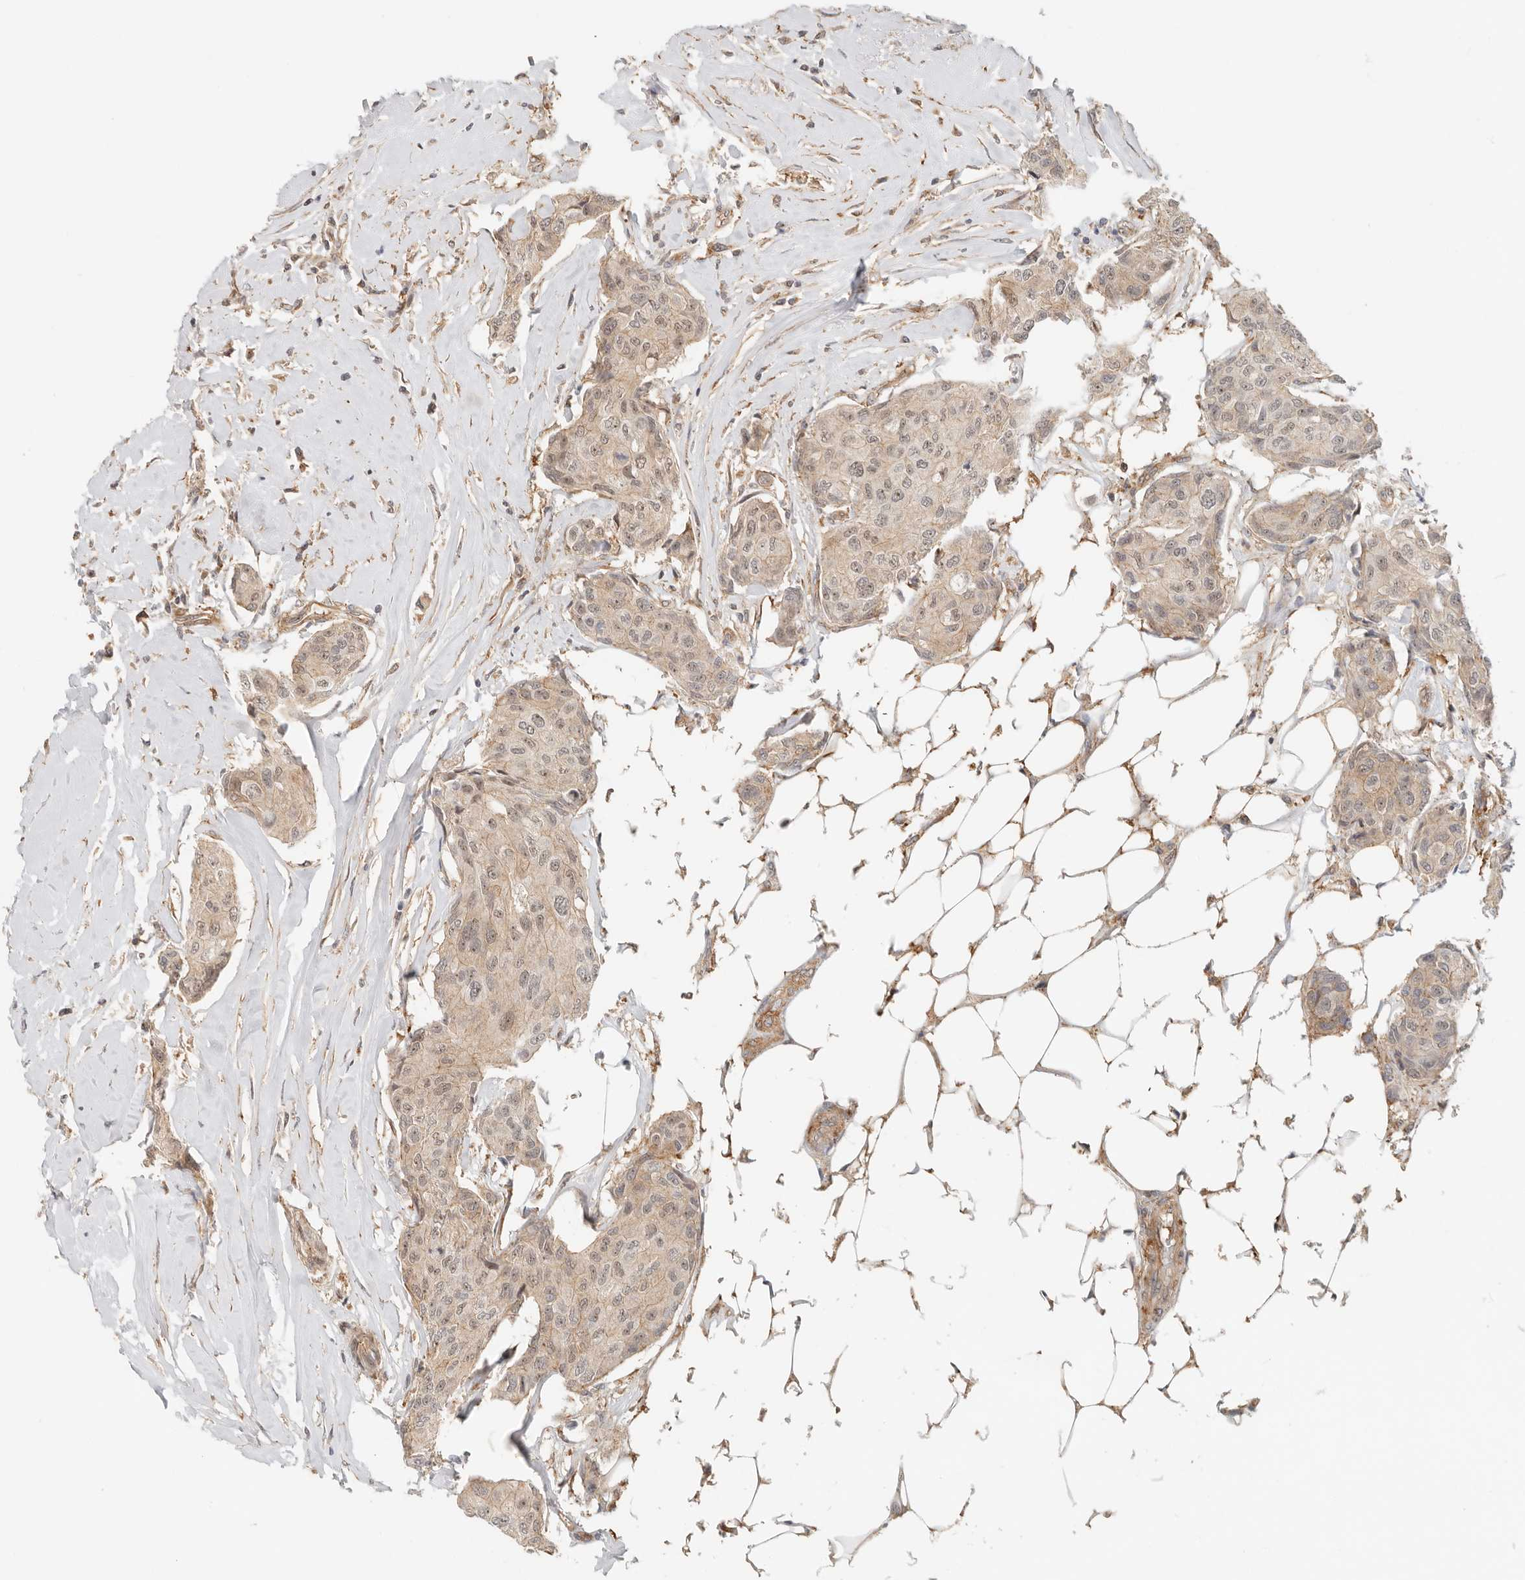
{"staining": {"intensity": "weak", "quantity": ">75%", "location": "cytoplasmic/membranous,nuclear"}, "tissue": "breast cancer", "cell_type": "Tumor cells", "image_type": "cancer", "snomed": [{"axis": "morphology", "description": "Duct carcinoma"}, {"axis": "topography", "description": "Breast"}], "caption": "Breast infiltrating ductal carcinoma stained with a brown dye shows weak cytoplasmic/membranous and nuclear positive positivity in approximately >75% of tumor cells.", "gene": "HEXD", "patient": {"sex": "female", "age": 80}}